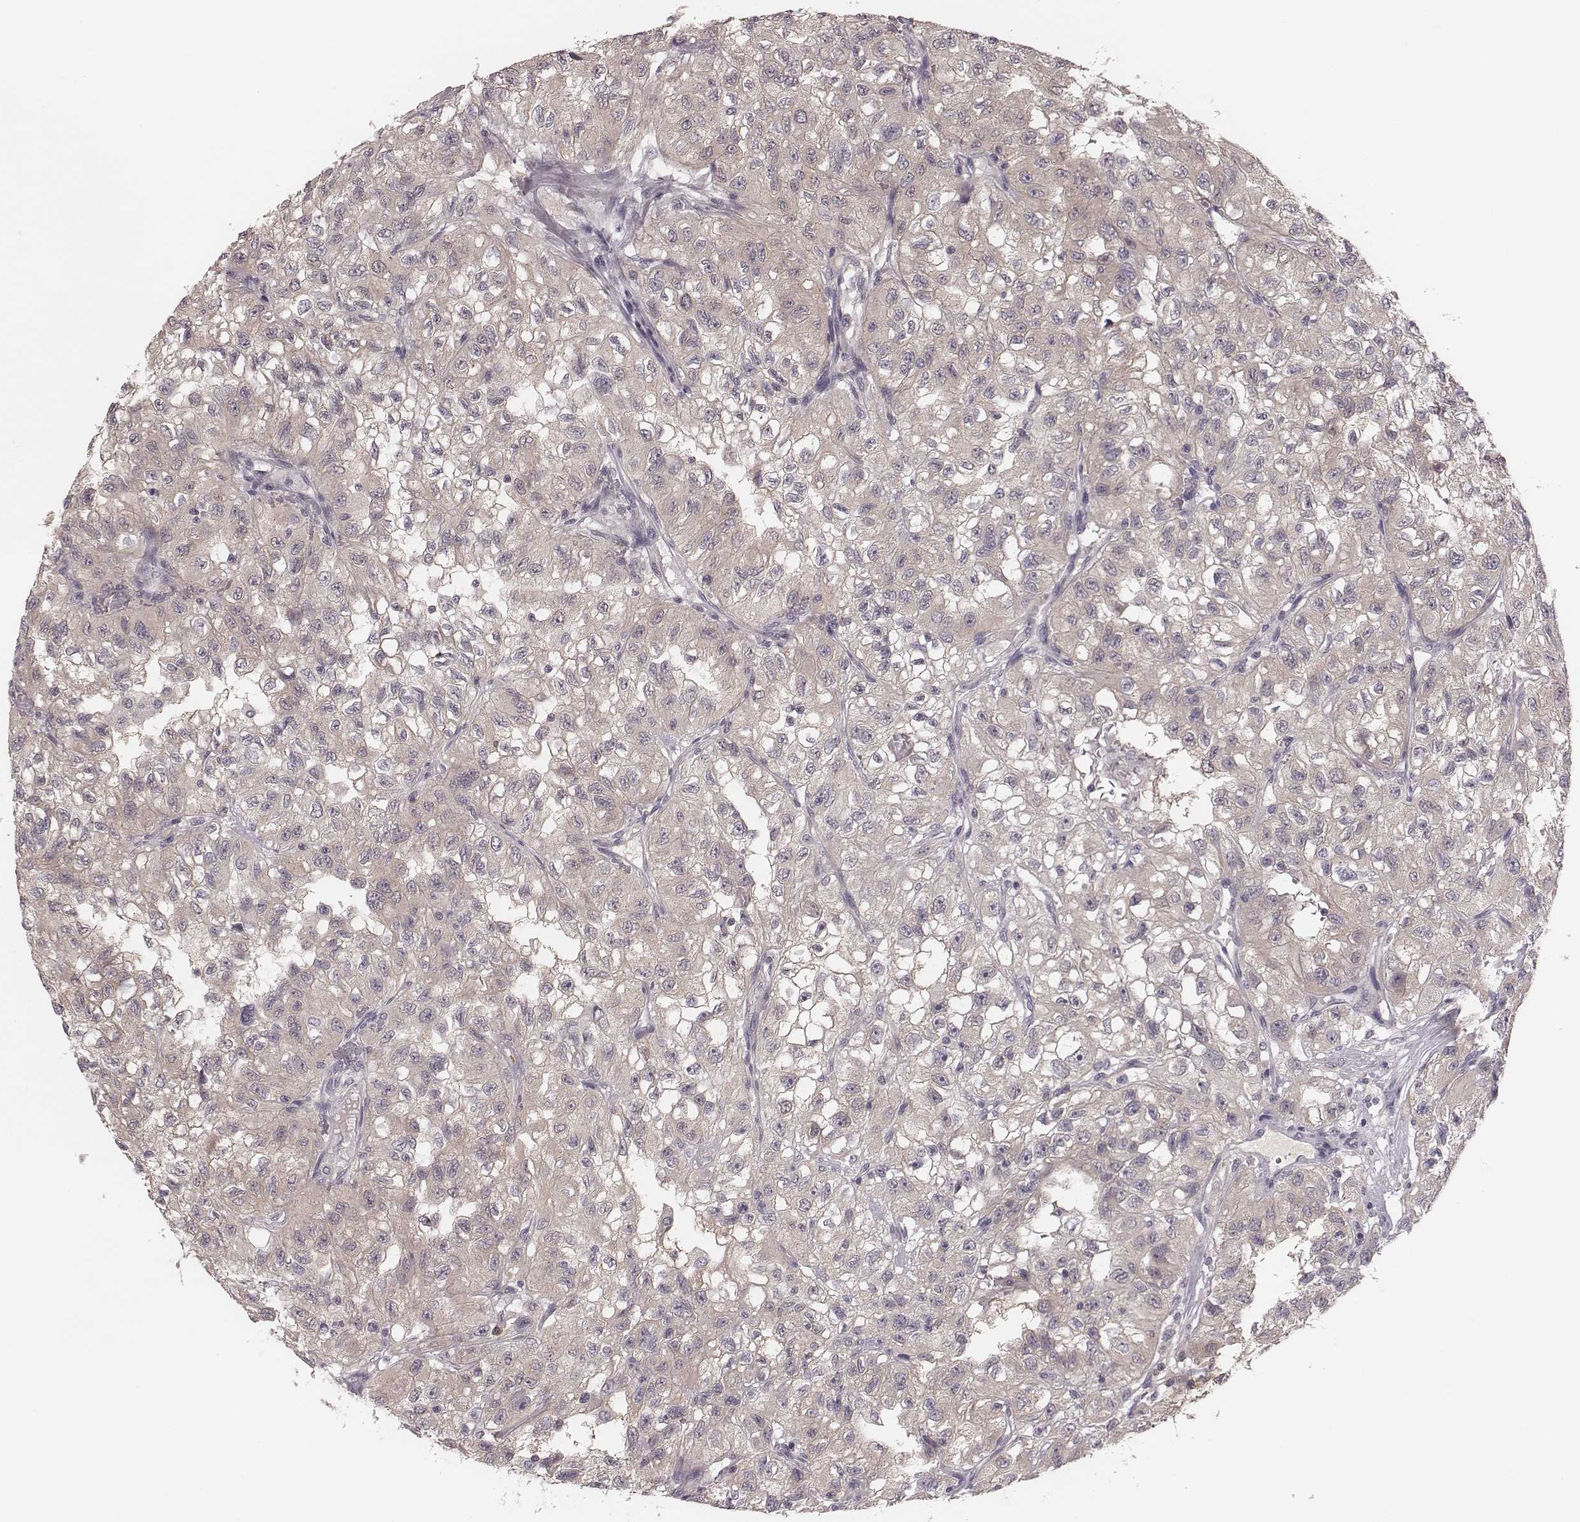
{"staining": {"intensity": "weak", "quantity": "25%-75%", "location": "cytoplasmic/membranous"}, "tissue": "renal cancer", "cell_type": "Tumor cells", "image_type": "cancer", "snomed": [{"axis": "morphology", "description": "Adenocarcinoma, NOS"}, {"axis": "topography", "description": "Kidney"}], "caption": "Approximately 25%-75% of tumor cells in human adenocarcinoma (renal) exhibit weak cytoplasmic/membranous protein staining as visualized by brown immunohistochemical staining.", "gene": "P2RX5", "patient": {"sex": "male", "age": 64}}